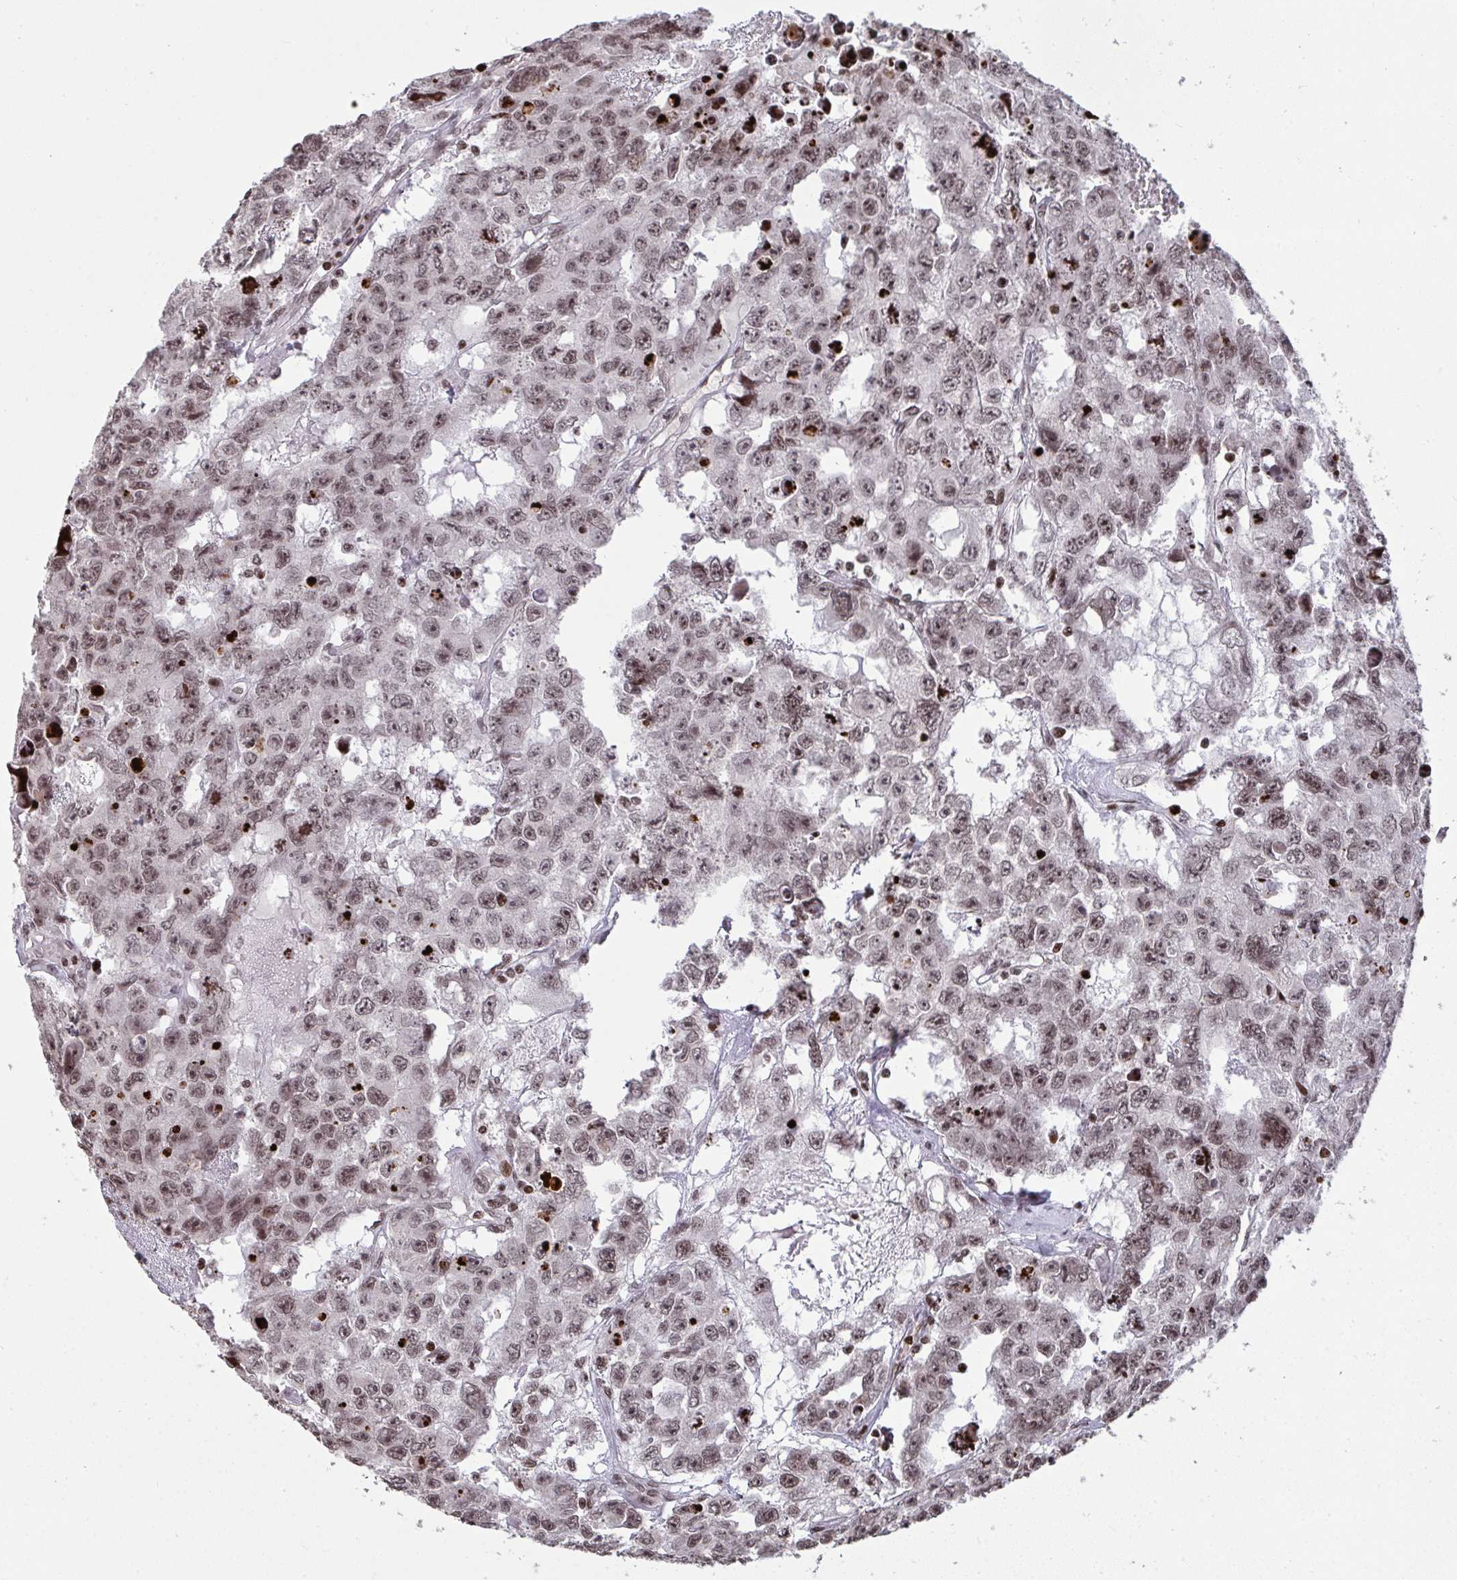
{"staining": {"intensity": "moderate", "quantity": ">75%", "location": "nuclear"}, "tissue": "testis cancer", "cell_type": "Tumor cells", "image_type": "cancer", "snomed": [{"axis": "morphology", "description": "Seminoma, NOS"}, {"axis": "topography", "description": "Testis"}], "caption": "IHC staining of testis cancer, which demonstrates medium levels of moderate nuclear expression in about >75% of tumor cells indicating moderate nuclear protein staining. The staining was performed using DAB (3,3'-diaminobenzidine) (brown) for protein detection and nuclei were counterstained in hematoxylin (blue).", "gene": "NIP7", "patient": {"sex": "male", "age": 26}}